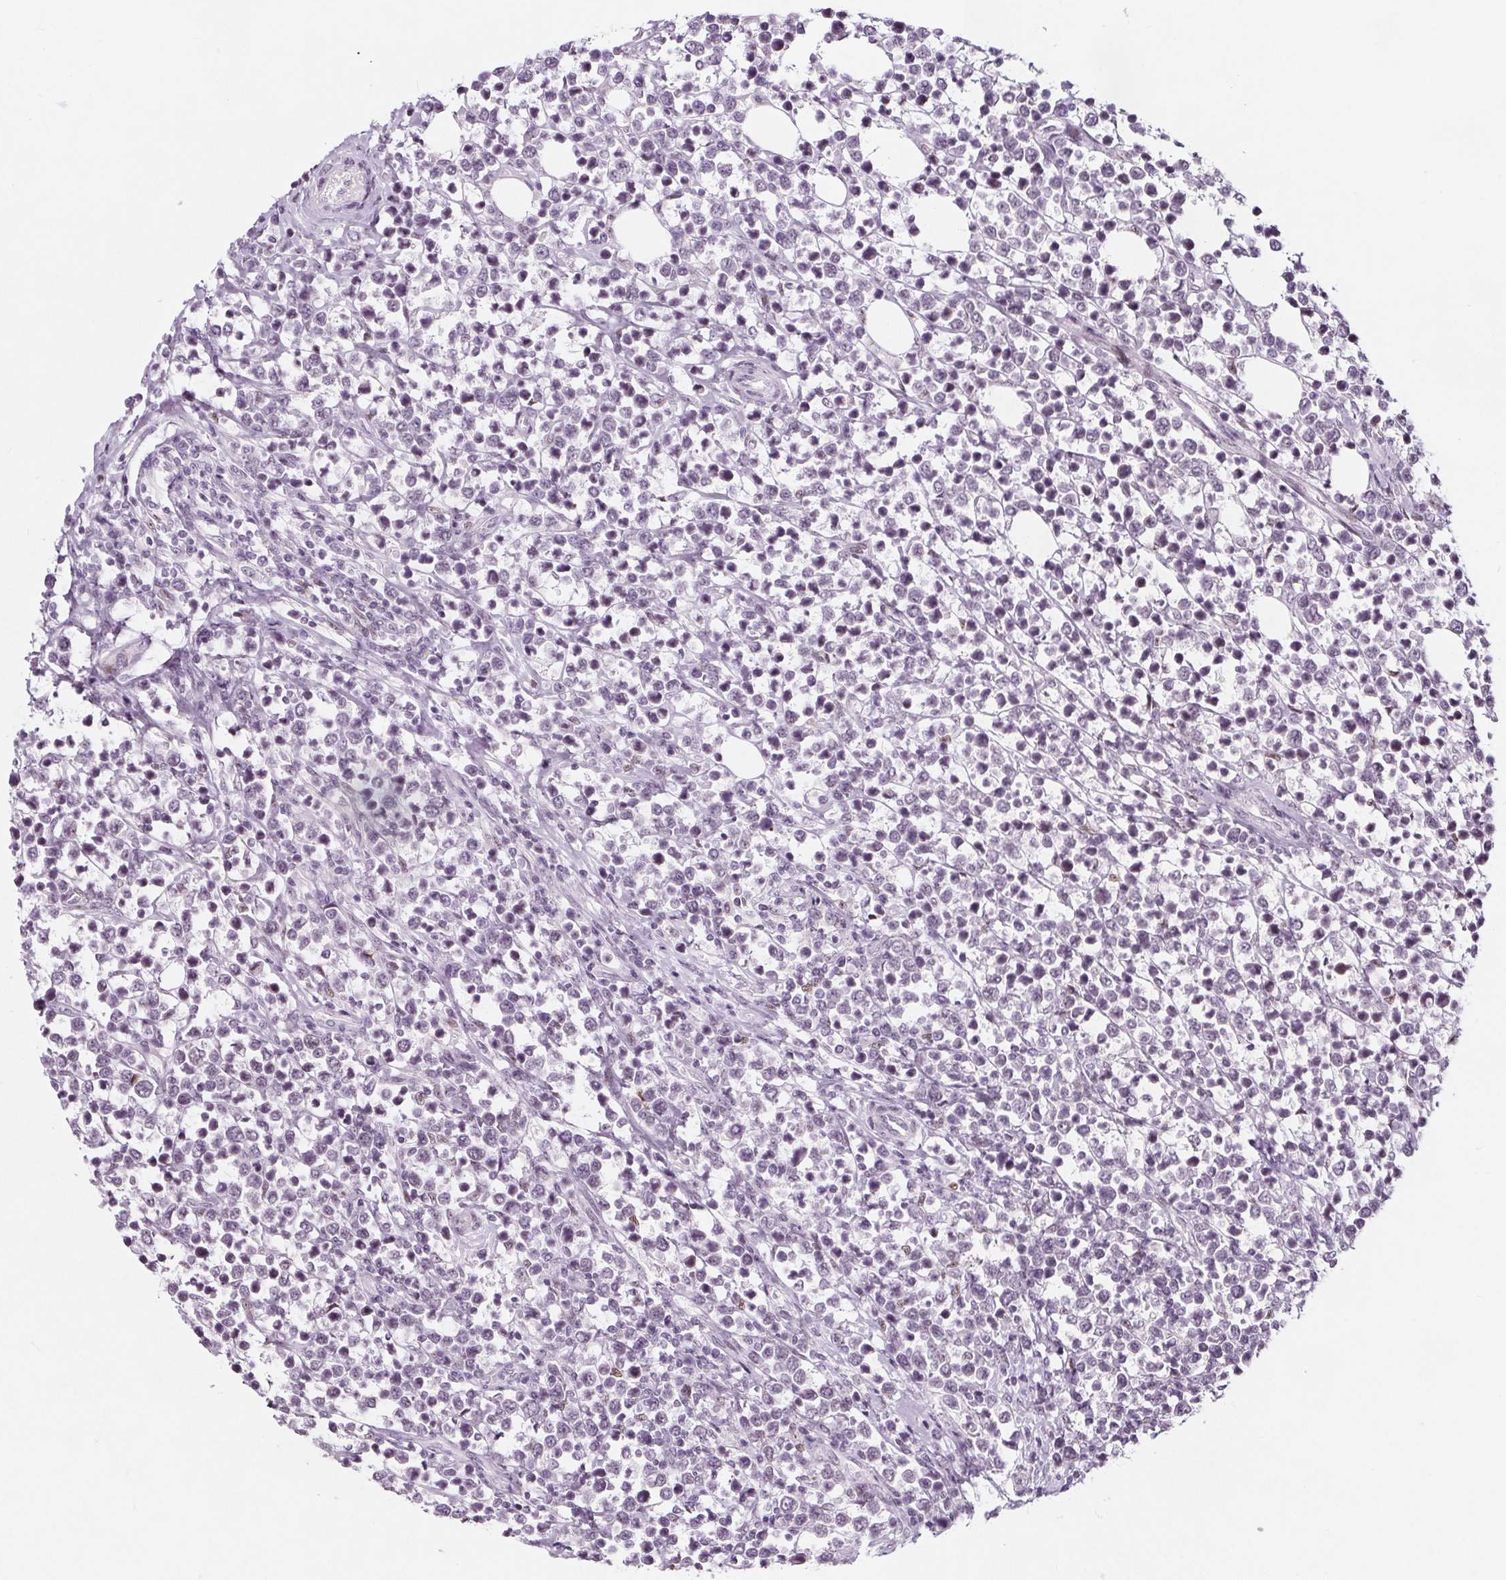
{"staining": {"intensity": "weak", "quantity": "<25%", "location": "nuclear"}, "tissue": "lymphoma", "cell_type": "Tumor cells", "image_type": "cancer", "snomed": [{"axis": "morphology", "description": "Malignant lymphoma, non-Hodgkin's type, High grade"}, {"axis": "topography", "description": "Soft tissue"}], "caption": "Tumor cells show no significant expression in lymphoma.", "gene": "TAF6L", "patient": {"sex": "female", "age": 56}}